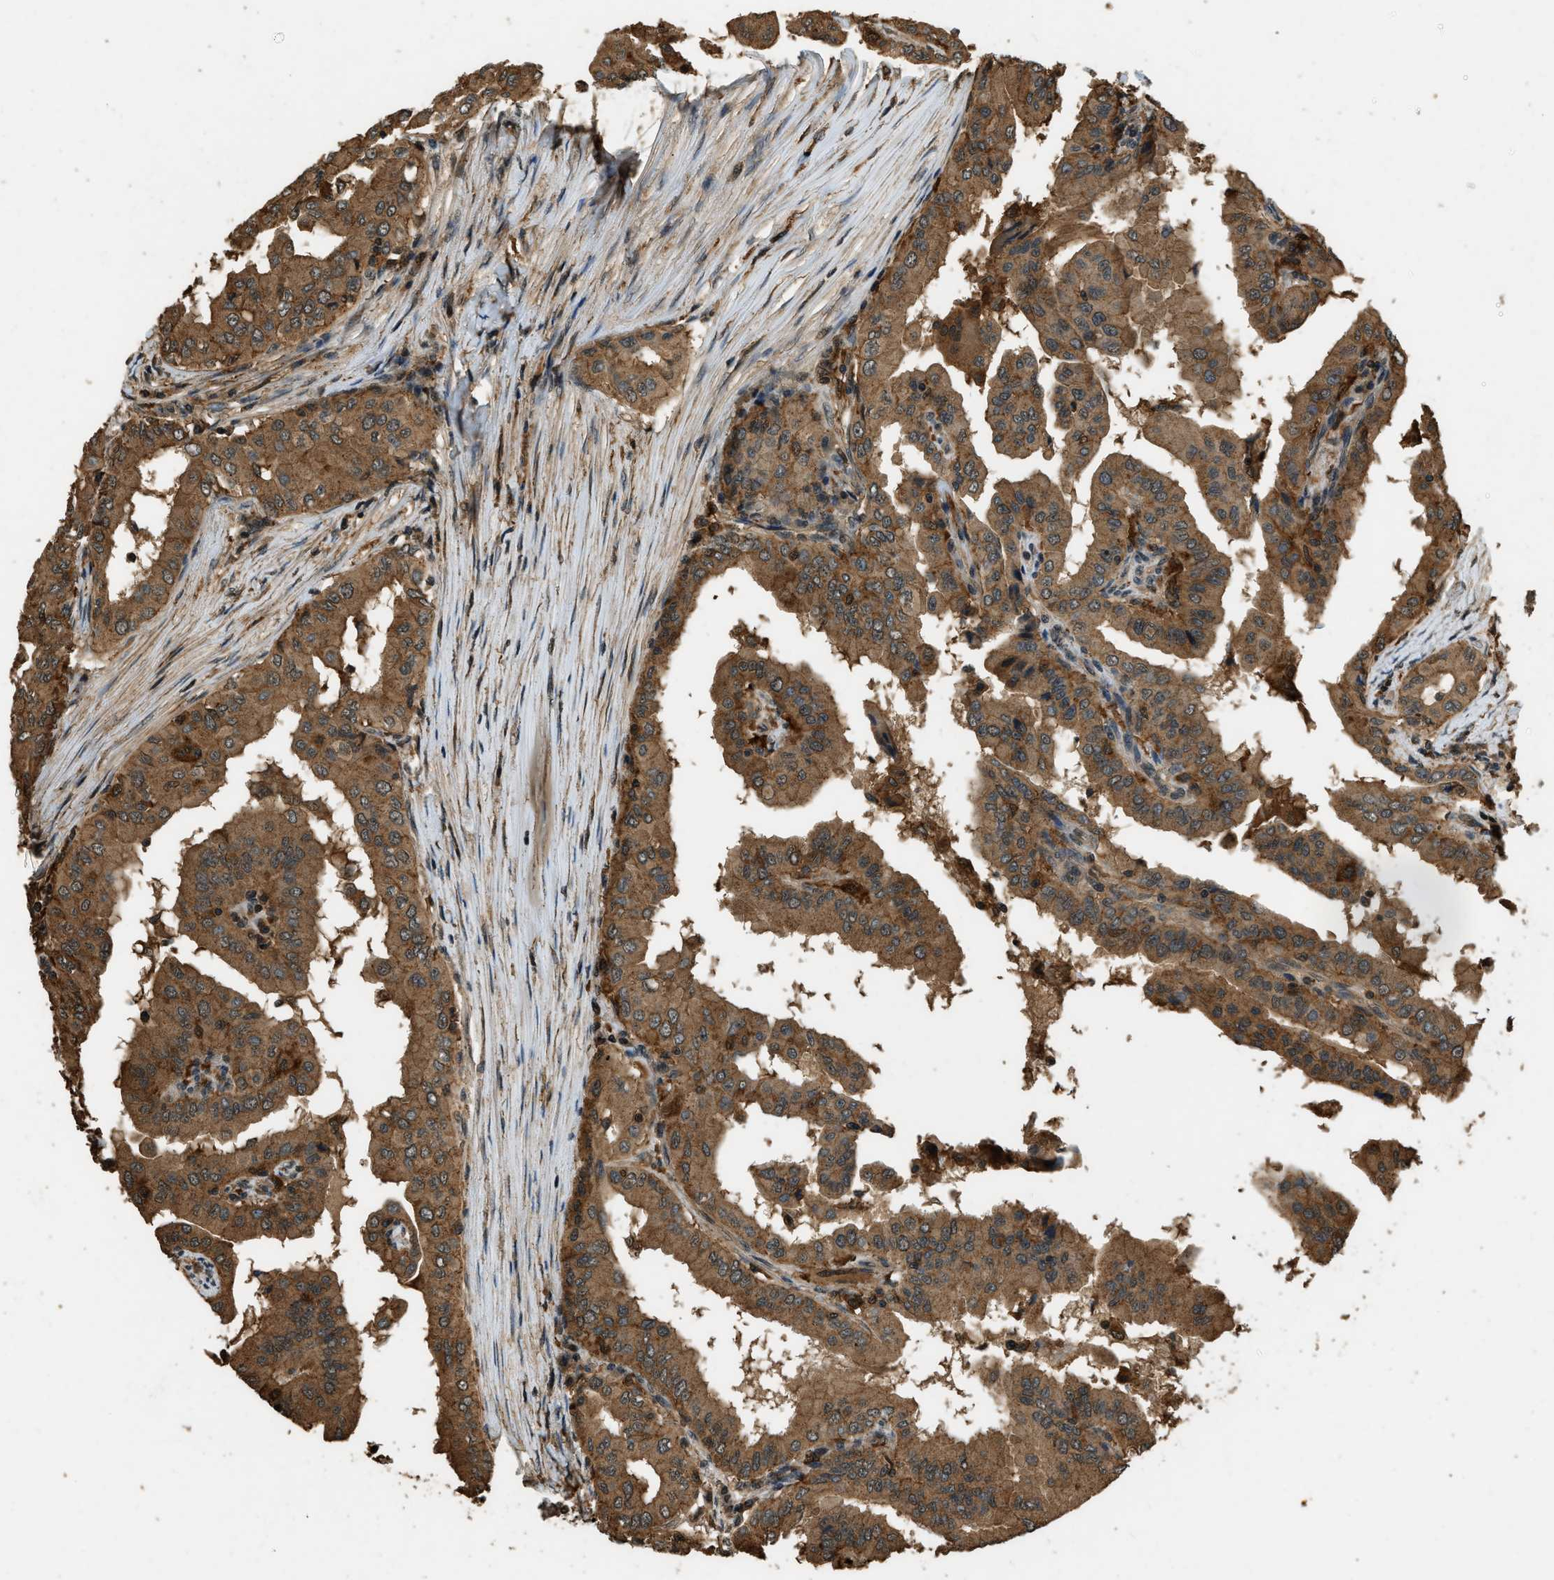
{"staining": {"intensity": "moderate", "quantity": ">75%", "location": "cytoplasmic/membranous"}, "tissue": "thyroid cancer", "cell_type": "Tumor cells", "image_type": "cancer", "snomed": [{"axis": "morphology", "description": "Papillary adenocarcinoma, NOS"}, {"axis": "topography", "description": "Thyroid gland"}], "caption": "Moderate cytoplasmic/membranous protein positivity is identified in about >75% of tumor cells in thyroid cancer (papillary adenocarcinoma).", "gene": "RAP2A", "patient": {"sex": "male", "age": 33}}